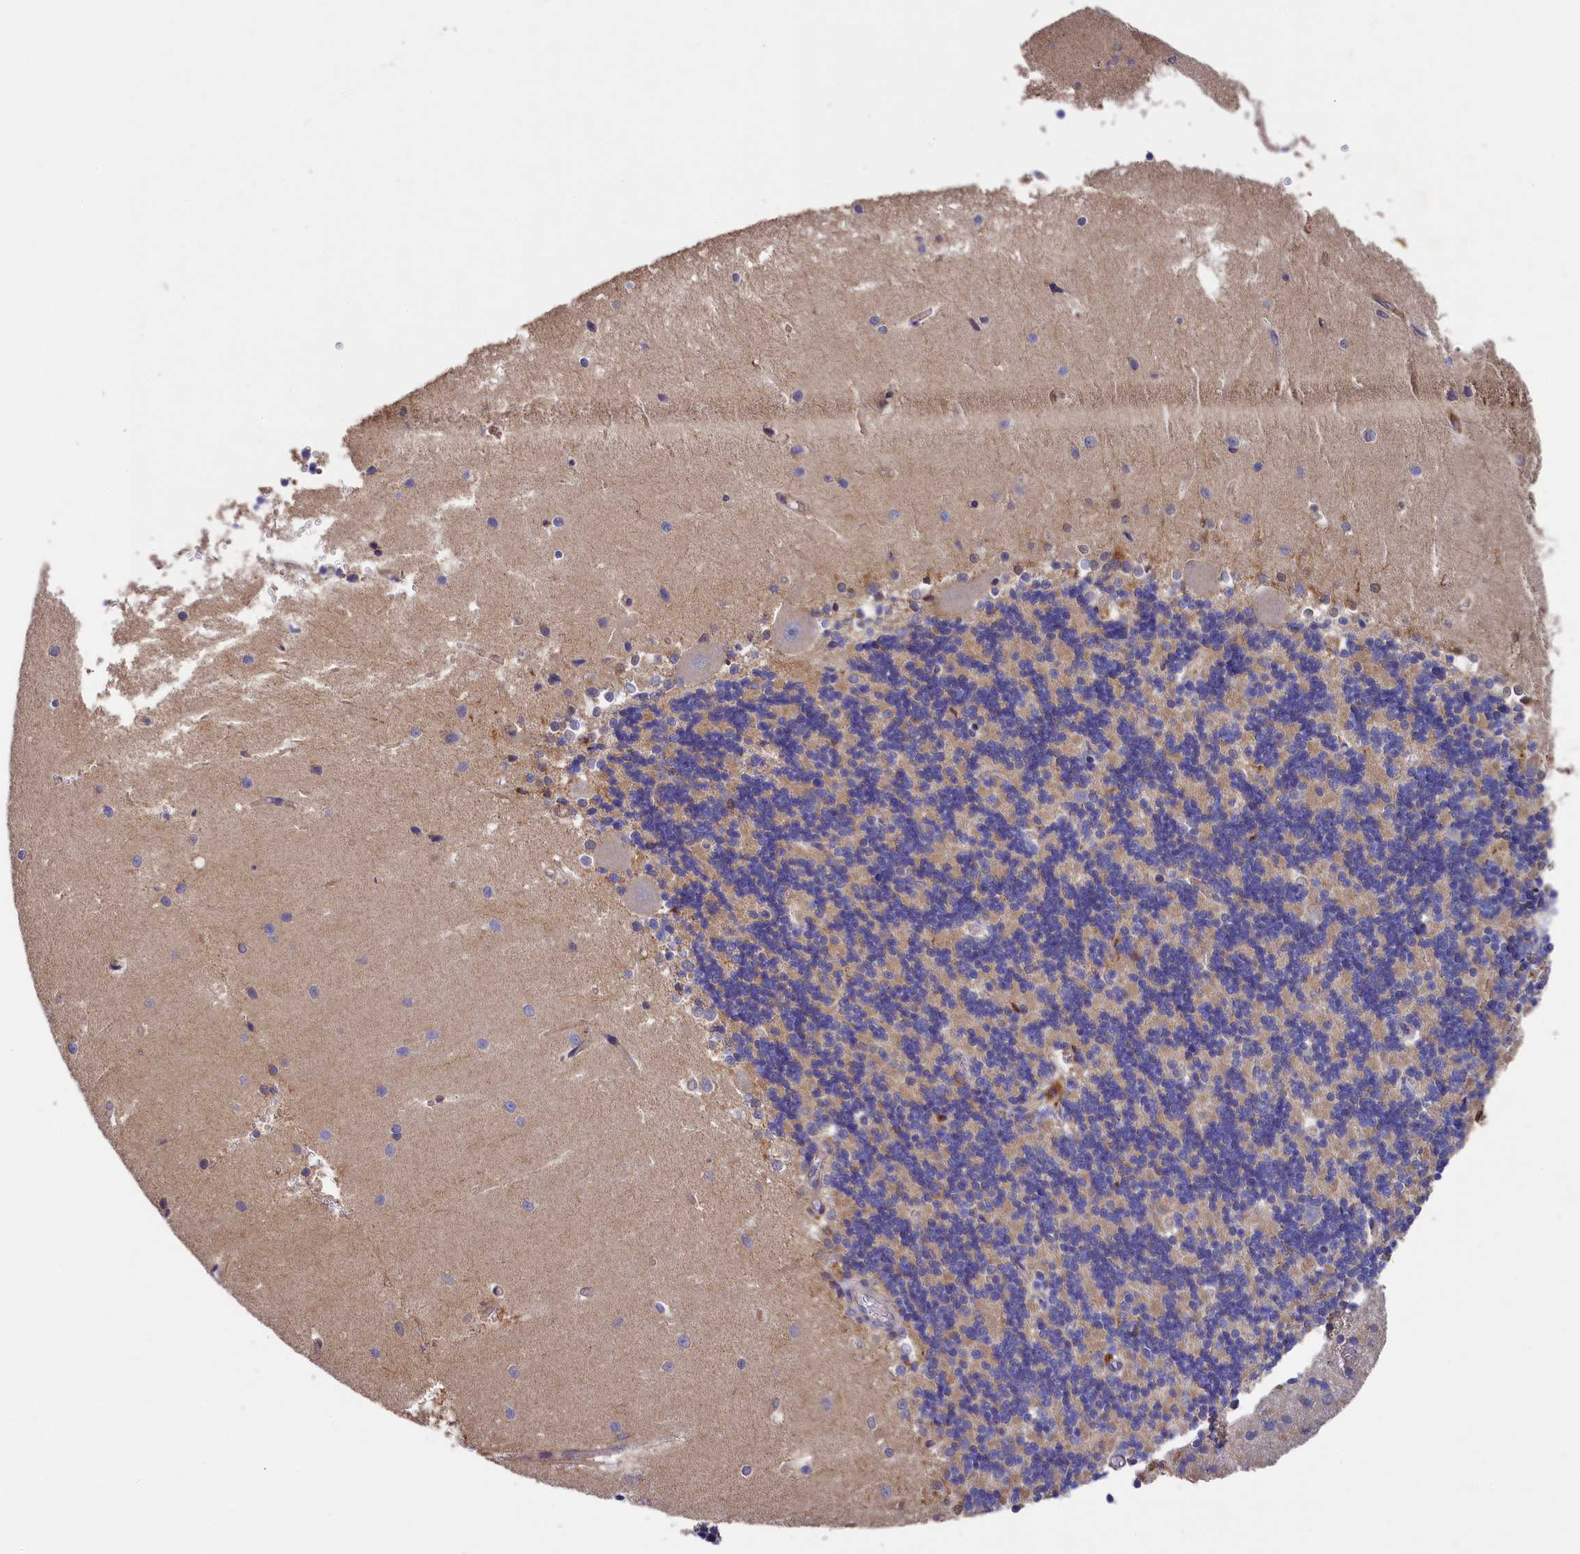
{"staining": {"intensity": "weak", "quantity": "<25%", "location": "cytoplasmic/membranous"}, "tissue": "cerebellum", "cell_type": "Cells in granular layer", "image_type": "normal", "snomed": [{"axis": "morphology", "description": "Normal tissue, NOS"}, {"axis": "topography", "description": "Cerebellum"}], "caption": "IHC image of benign cerebellum: cerebellum stained with DAB (3,3'-diaminobenzidine) displays no significant protein staining in cells in granular layer.", "gene": "SEC31B", "patient": {"sex": "male", "age": 37}}